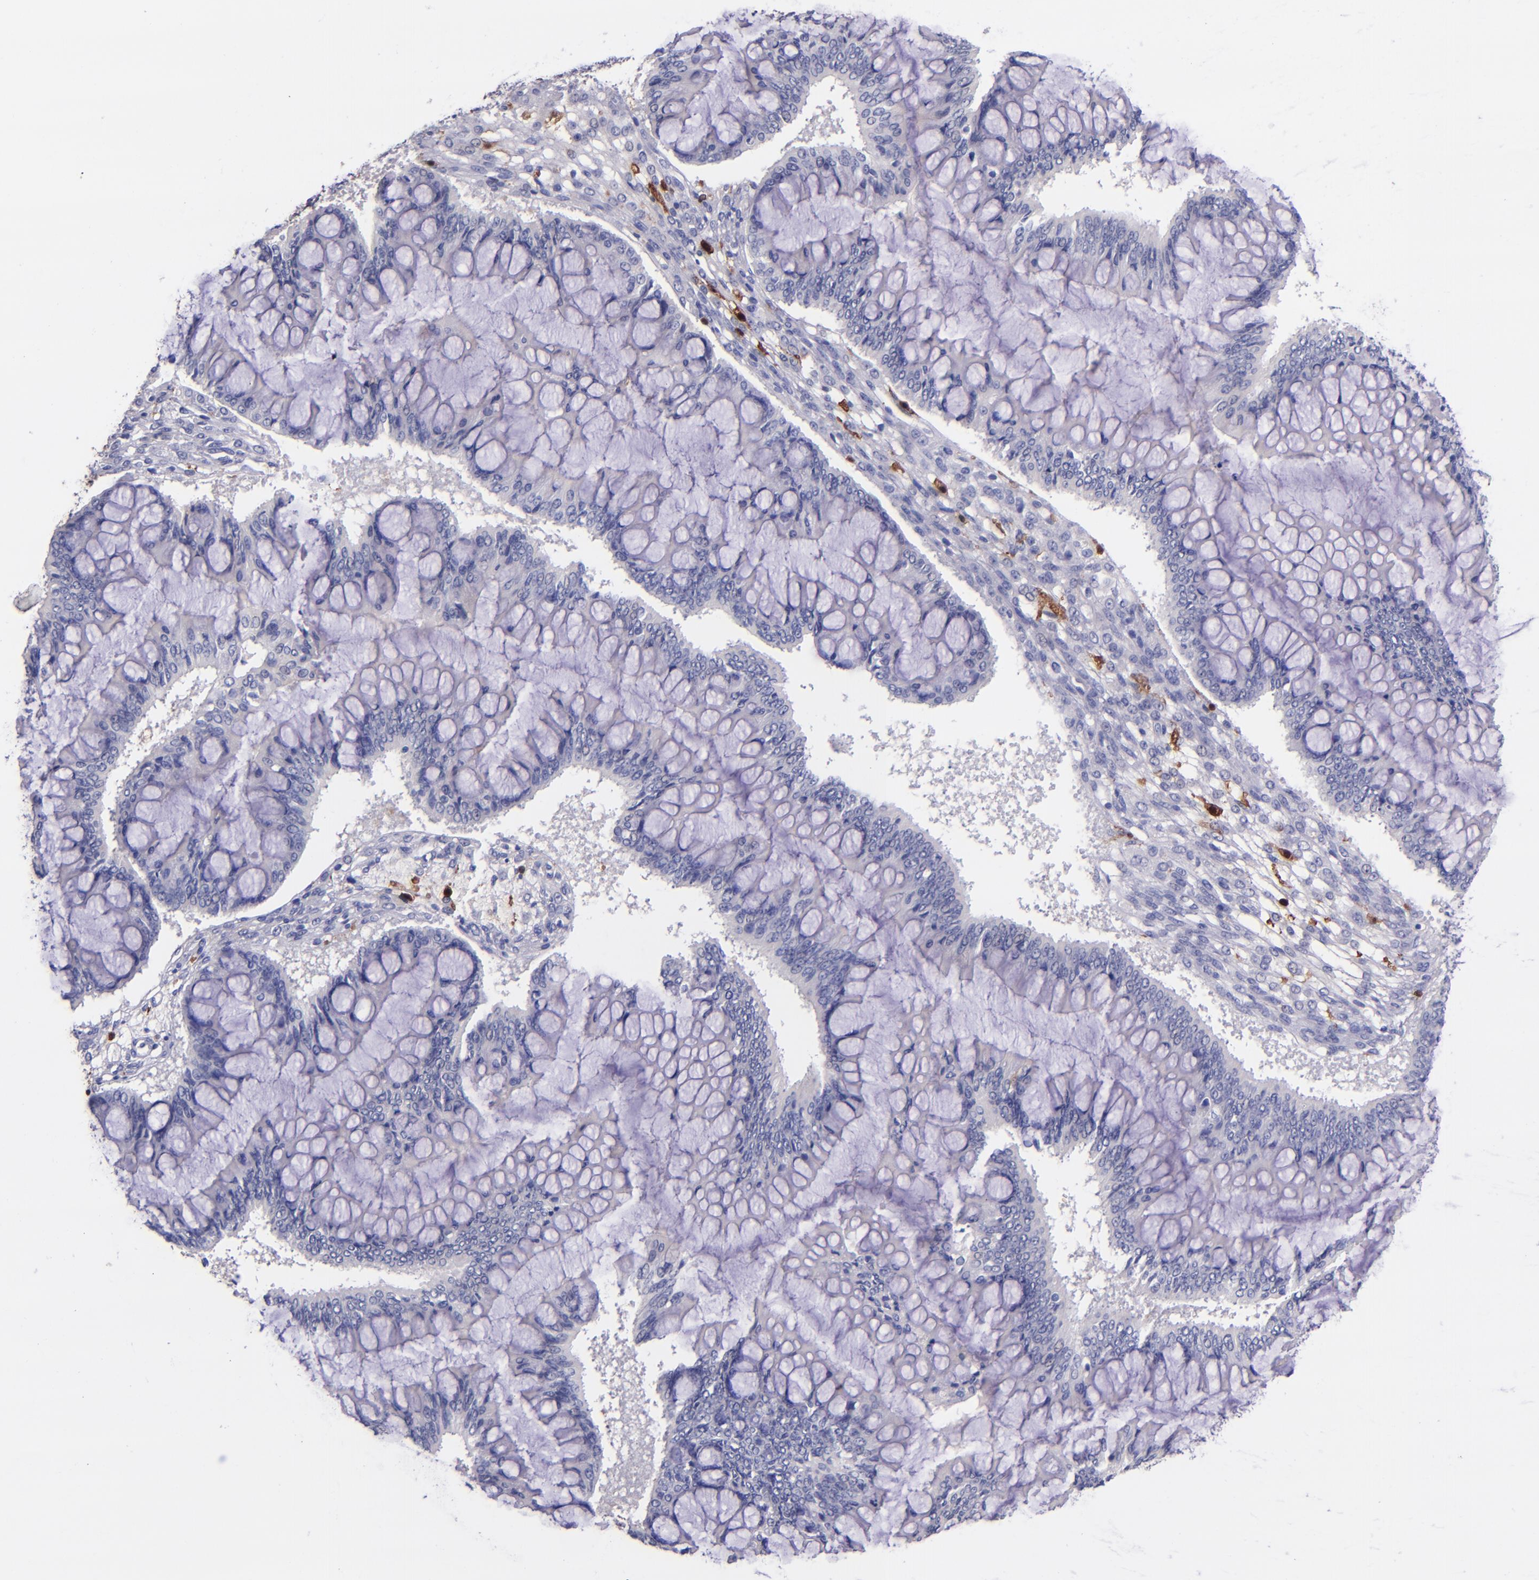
{"staining": {"intensity": "negative", "quantity": "none", "location": "none"}, "tissue": "ovarian cancer", "cell_type": "Tumor cells", "image_type": "cancer", "snomed": [{"axis": "morphology", "description": "Cystadenocarcinoma, mucinous, NOS"}, {"axis": "topography", "description": "Ovary"}], "caption": "The immunohistochemistry (IHC) image has no significant expression in tumor cells of ovarian cancer tissue.", "gene": "F13A1", "patient": {"sex": "female", "age": 73}}